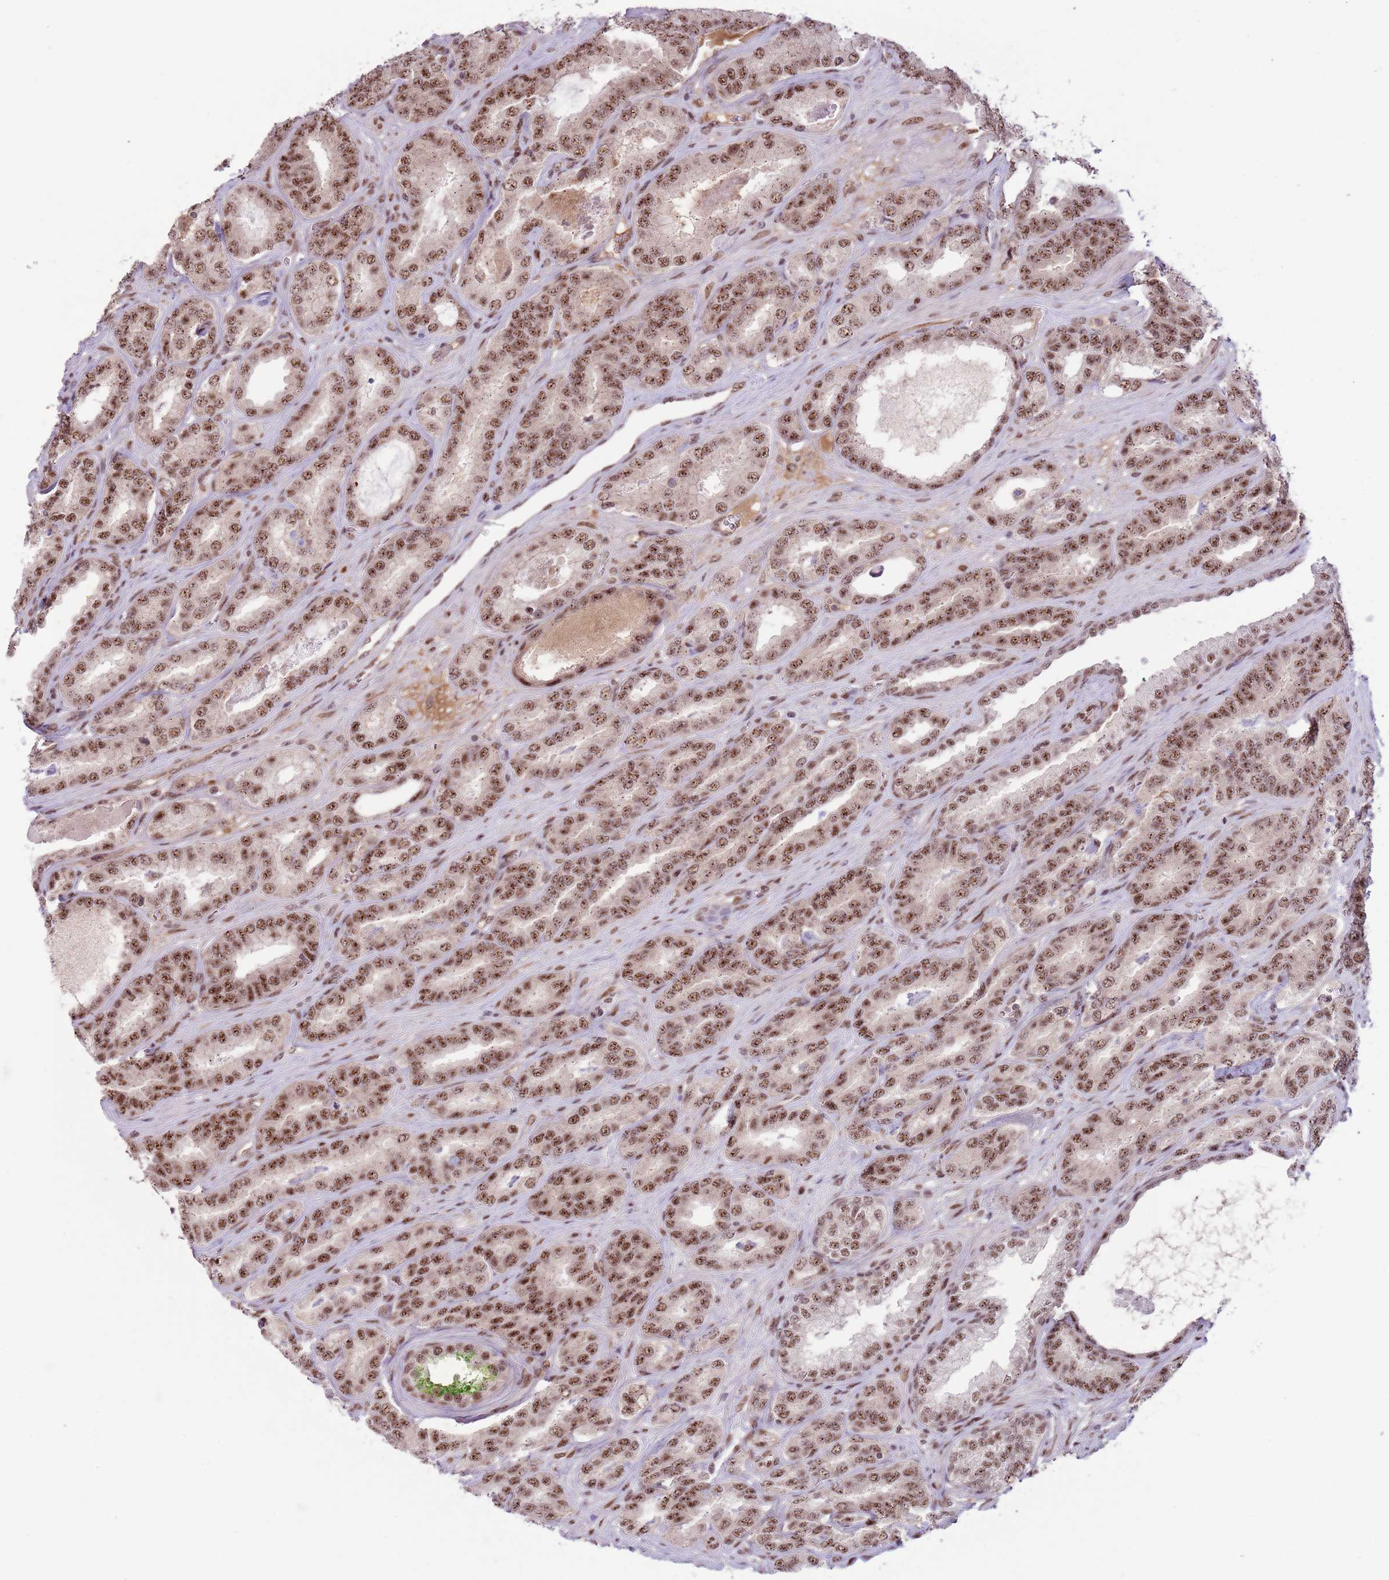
{"staining": {"intensity": "moderate", "quantity": ">75%", "location": "nuclear"}, "tissue": "prostate cancer", "cell_type": "Tumor cells", "image_type": "cancer", "snomed": [{"axis": "morphology", "description": "Adenocarcinoma, High grade"}, {"axis": "topography", "description": "Prostate"}], "caption": "A brown stain labels moderate nuclear staining of a protein in human high-grade adenocarcinoma (prostate) tumor cells. (brown staining indicates protein expression, while blue staining denotes nuclei).", "gene": "SIPA1L3", "patient": {"sex": "male", "age": 72}}